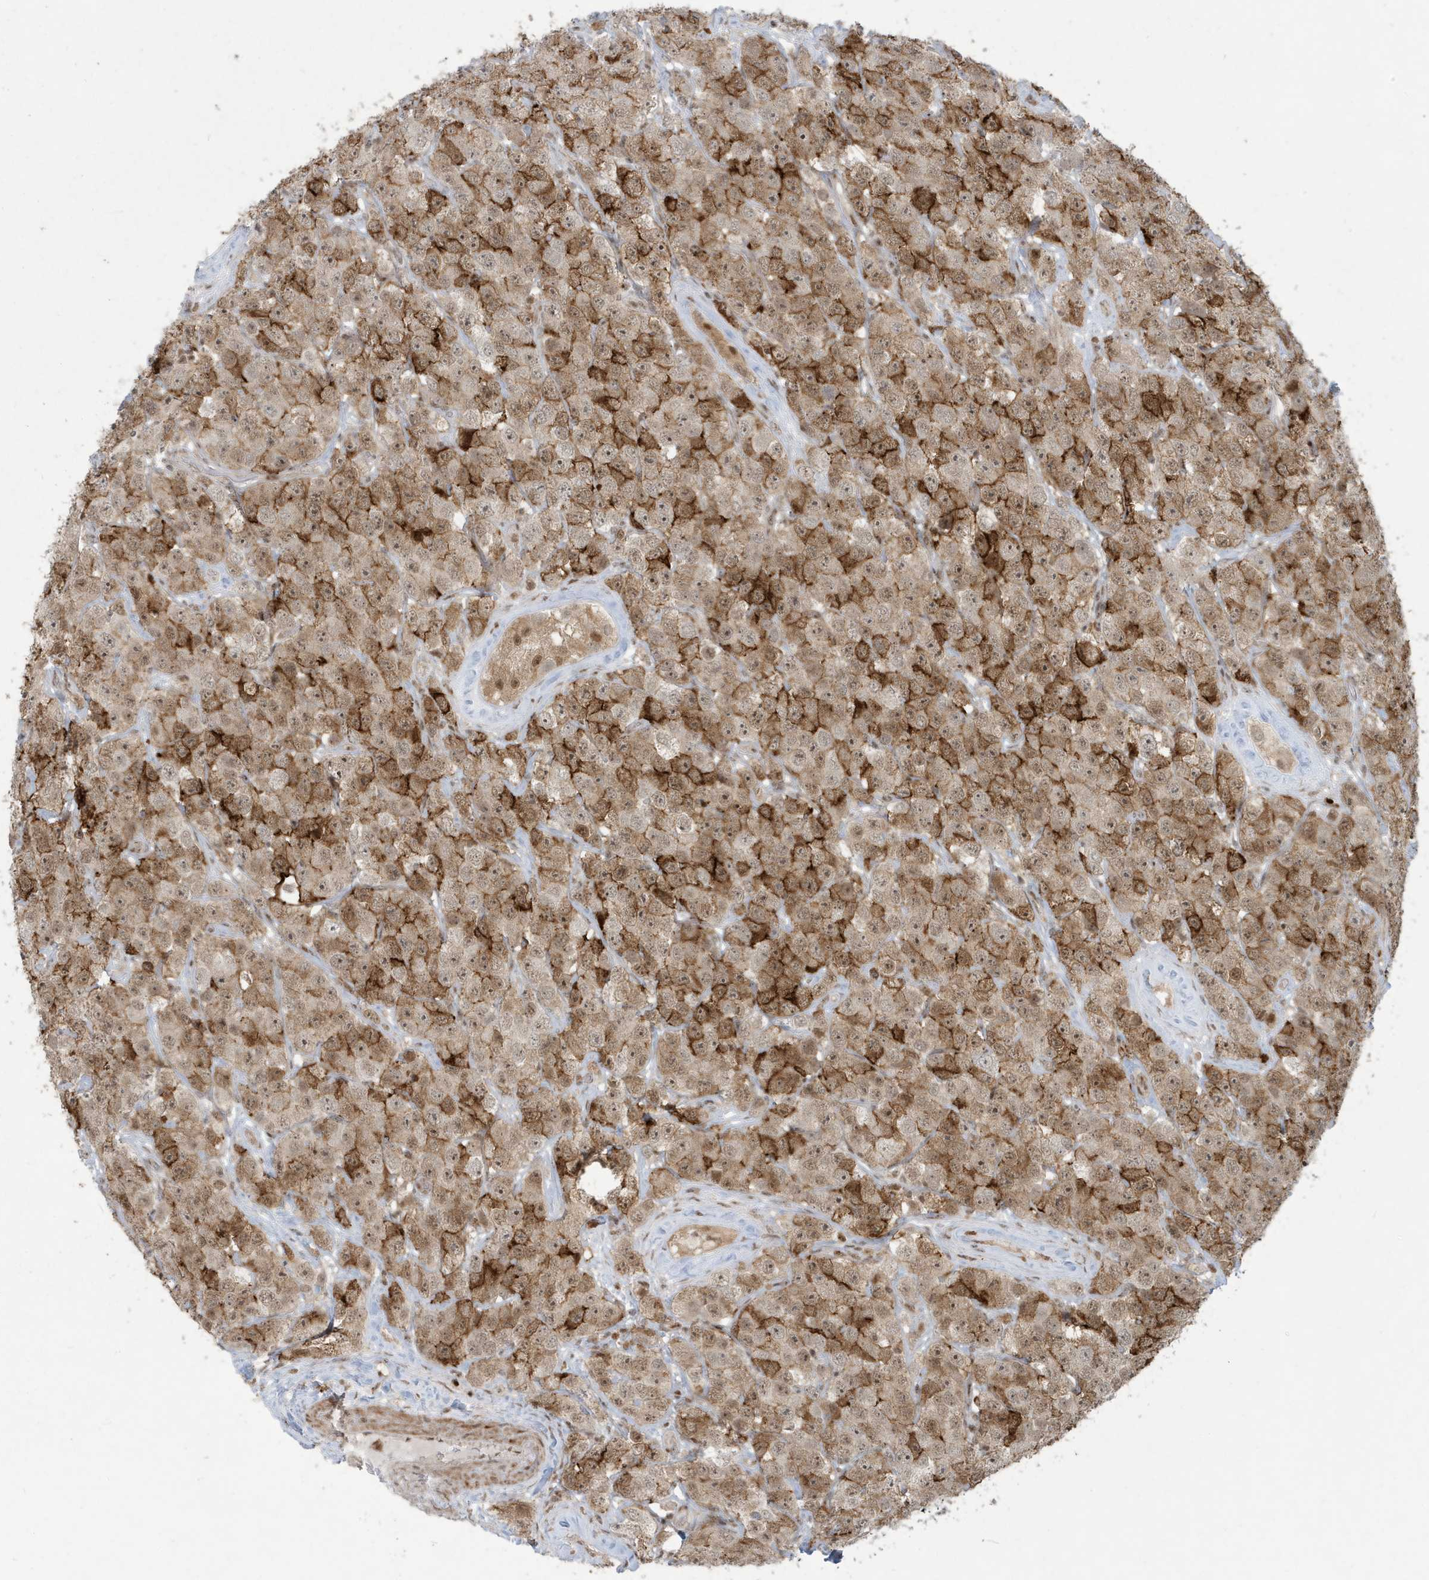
{"staining": {"intensity": "moderate", "quantity": ">75%", "location": "cytoplasmic/membranous,nuclear"}, "tissue": "testis cancer", "cell_type": "Tumor cells", "image_type": "cancer", "snomed": [{"axis": "morphology", "description": "Seminoma, NOS"}, {"axis": "topography", "description": "Testis"}], "caption": "Tumor cells show medium levels of moderate cytoplasmic/membranous and nuclear positivity in about >75% of cells in human testis seminoma.", "gene": "C1orf52", "patient": {"sex": "male", "age": 28}}